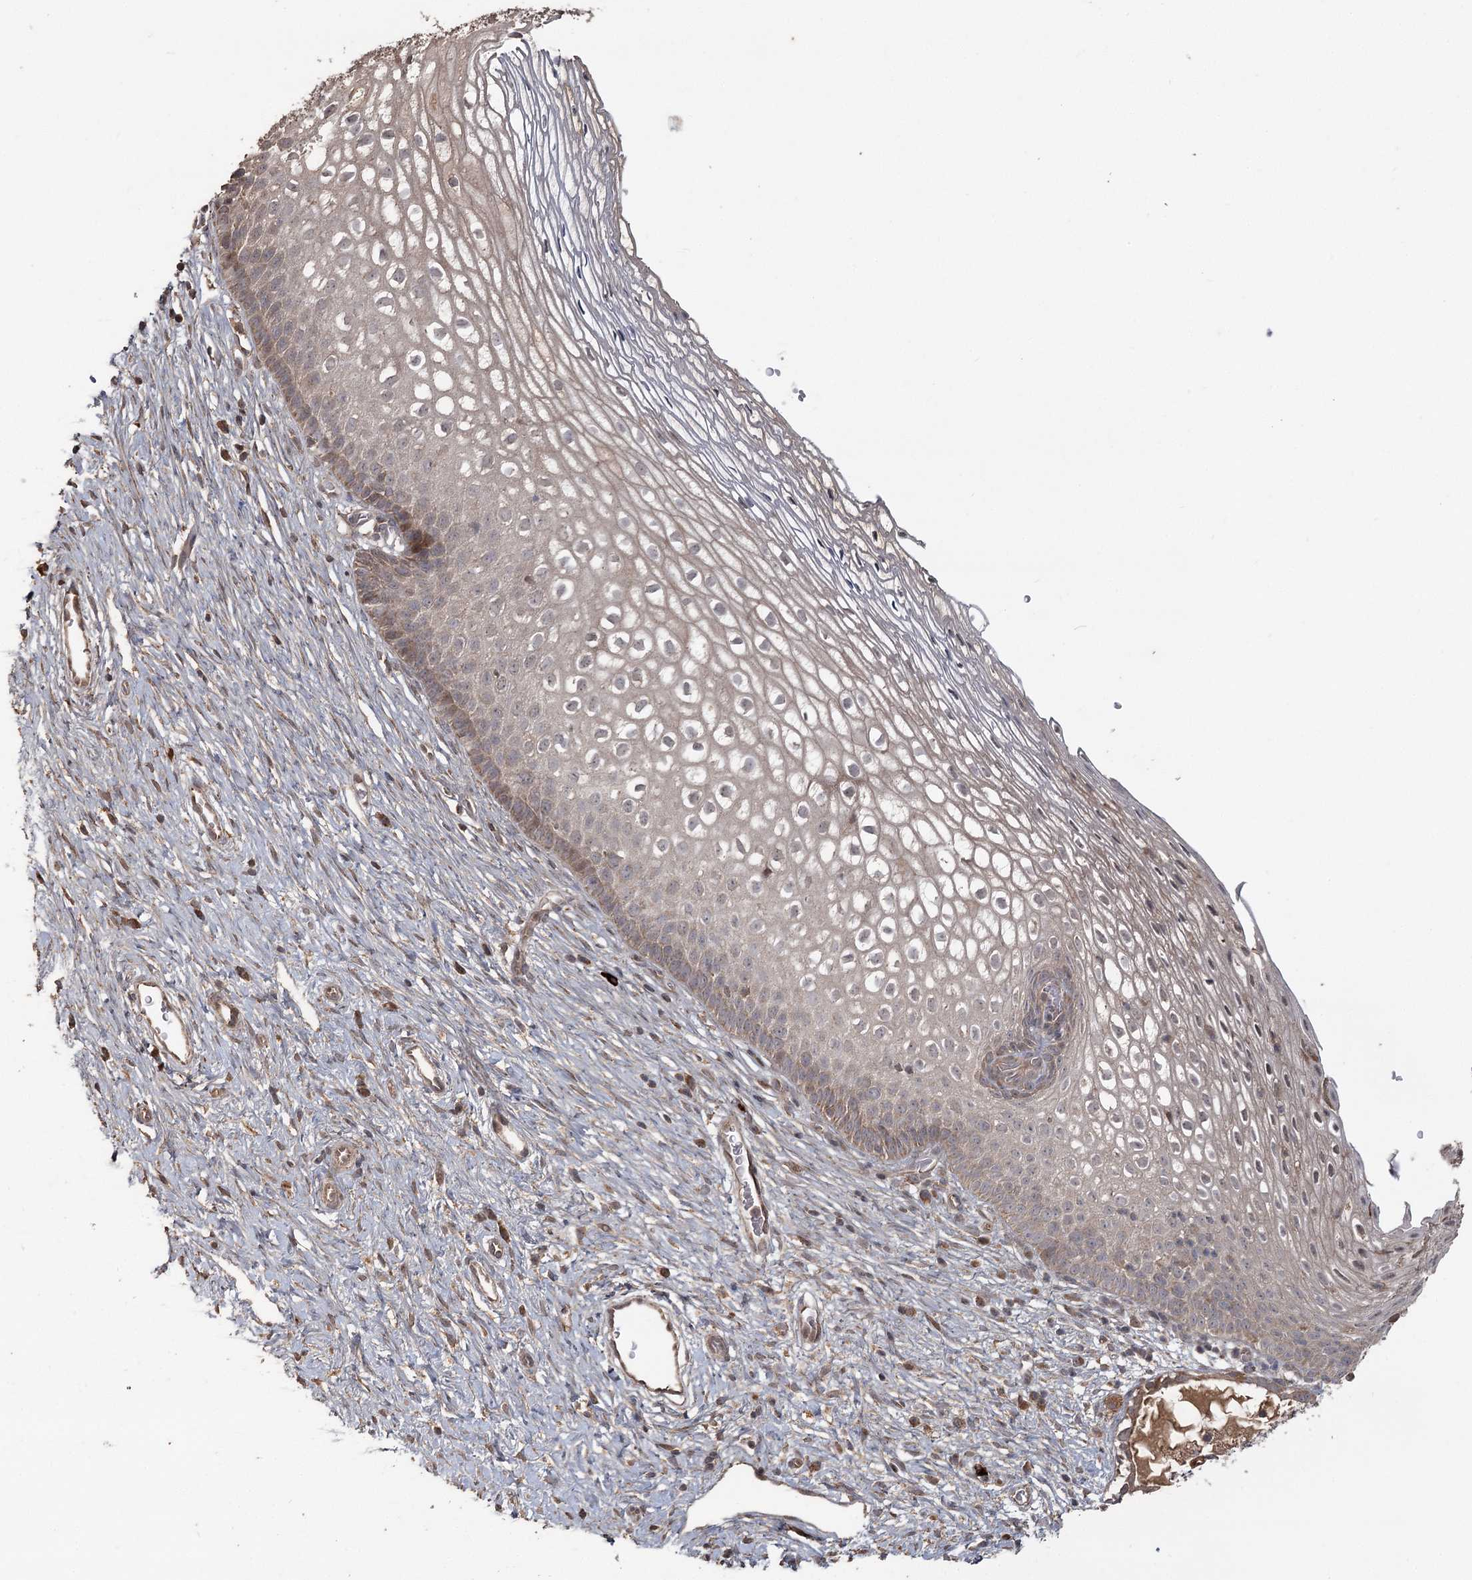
{"staining": {"intensity": "weak", "quantity": "25%-75%", "location": "cytoplasmic/membranous"}, "tissue": "cervix", "cell_type": "Glandular cells", "image_type": "normal", "snomed": [{"axis": "morphology", "description": "Normal tissue, NOS"}, {"axis": "topography", "description": "Cervix"}], "caption": "Immunohistochemistry (DAB) staining of unremarkable human cervix exhibits weak cytoplasmic/membranous protein staining in about 25%-75% of glandular cells.", "gene": "OBSL1", "patient": {"sex": "female", "age": 27}}